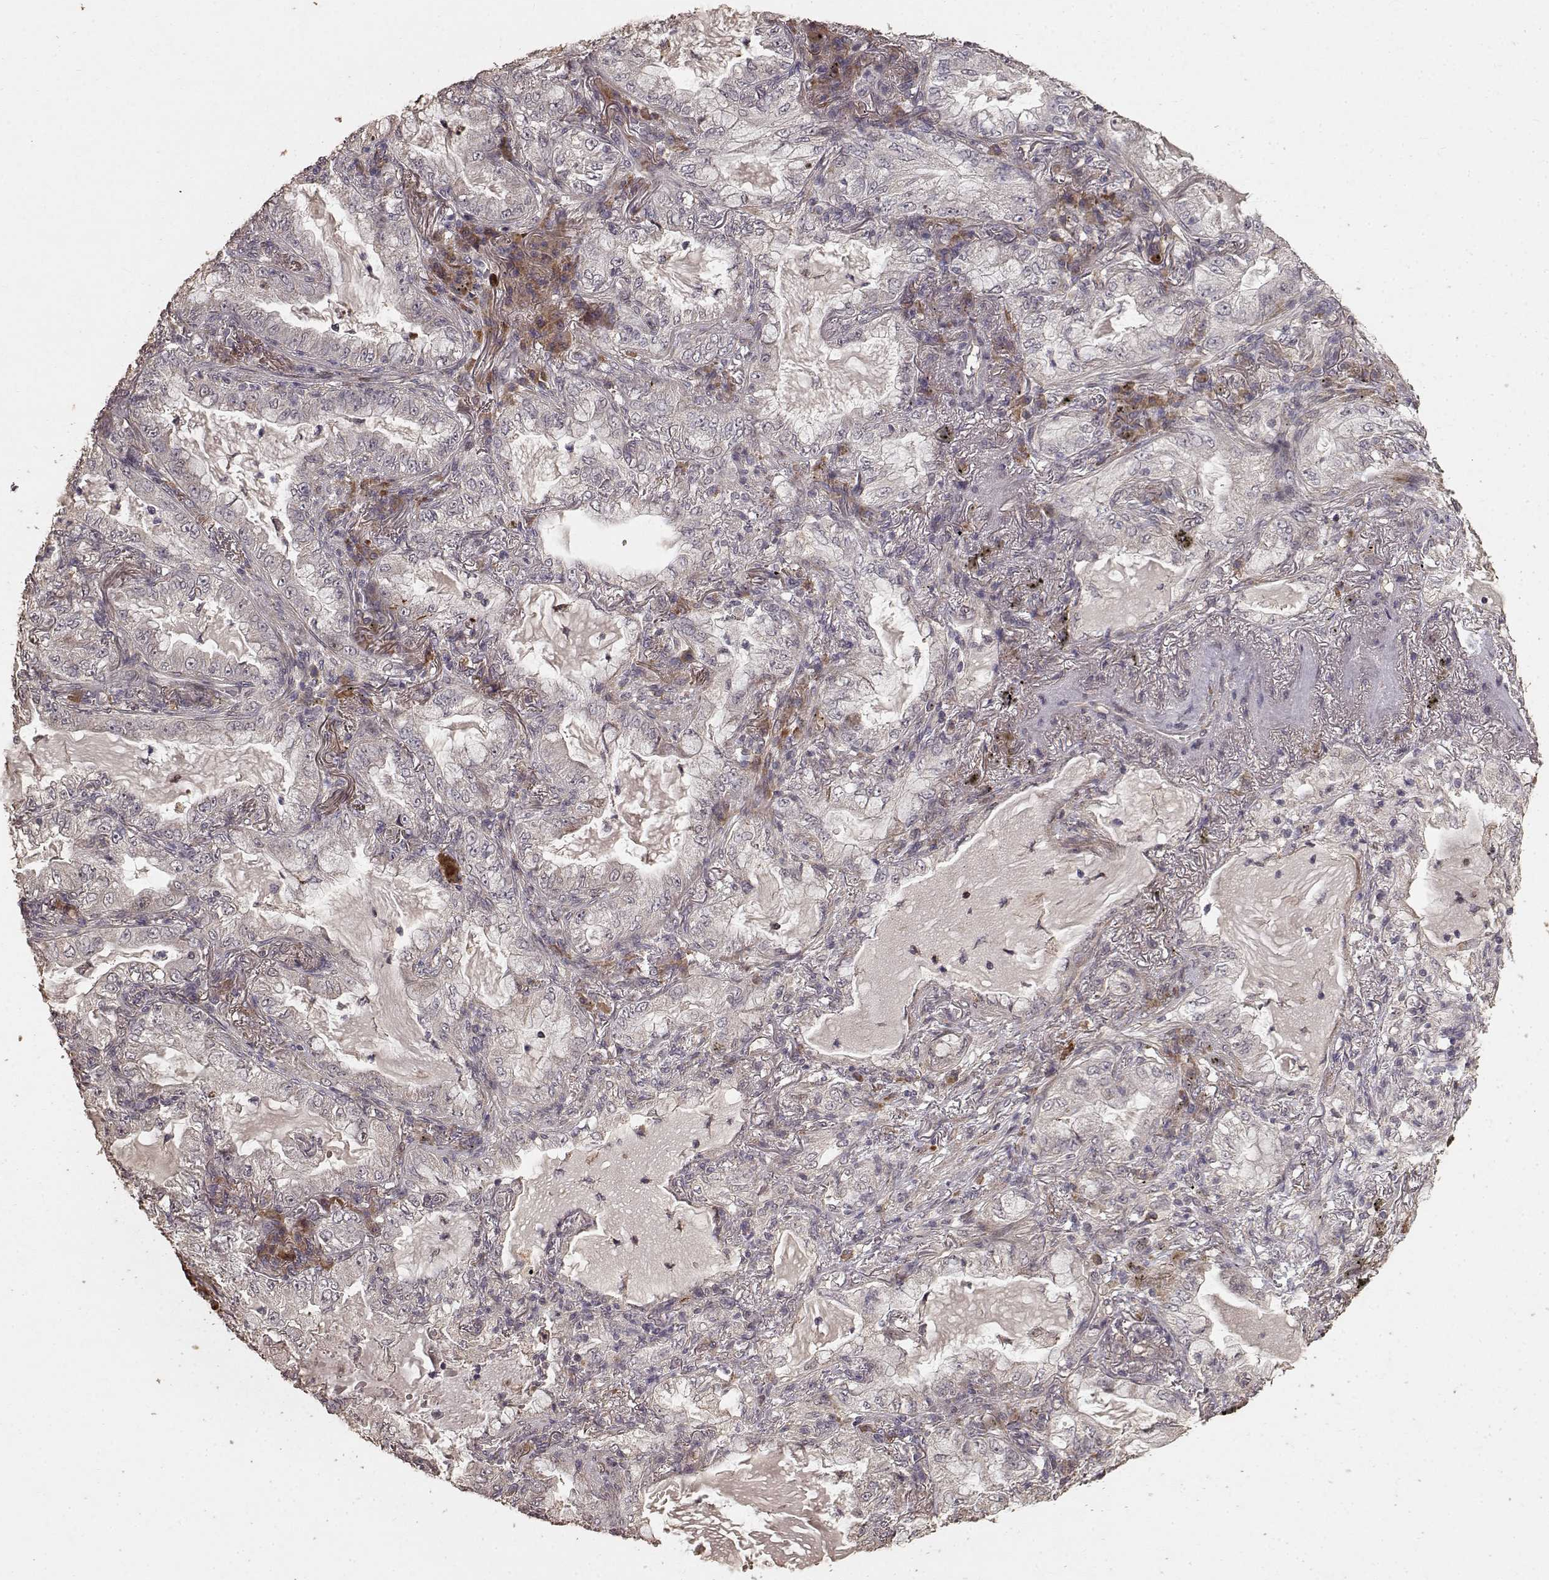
{"staining": {"intensity": "weak", "quantity": "<25%", "location": "cytoplasmic/membranous"}, "tissue": "lung cancer", "cell_type": "Tumor cells", "image_type": "cancer", "snomed": [{"axis": "morphology", "description": "Adenocarcinoma, NOS"}, {"axis": "topography", "description": "Lung"}], "caption": "Human lung cancer stained for a protein using immunohistochemistry (IHC) reveals no staining in tumor cells.", "gene": "USP15", "patient": {"sex": "female", "age": 73}}